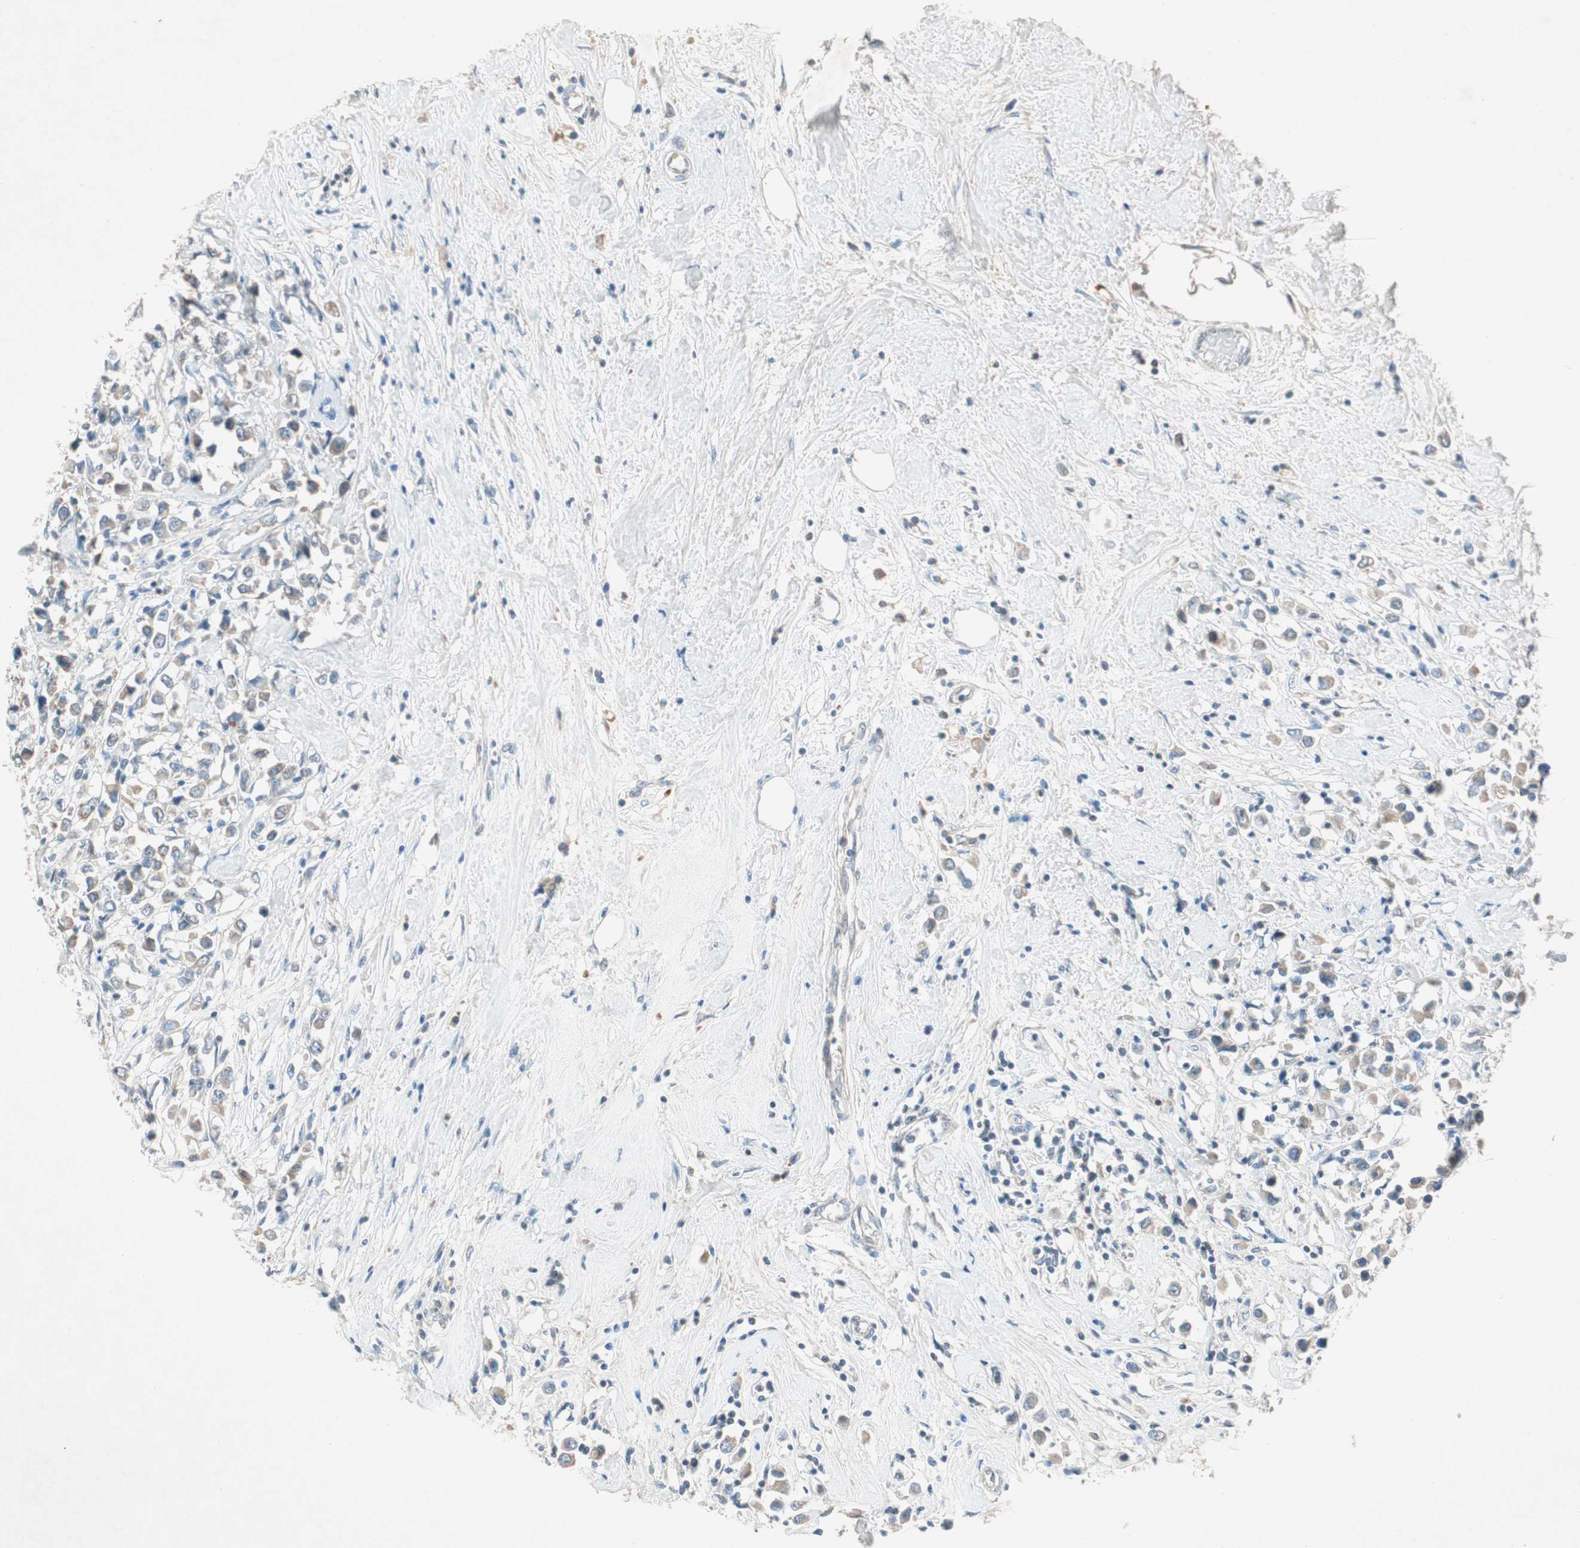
{"staining": {"intensity": "weak", "quantity": "25%-75%", "location": "cytoplasmic/membranous"}, "tissue": "breast cancer", "cell_type": "Tumor cells", "image_type": "cancer", "snomed": [{"axis": "morphology", "description": "Duct carcinoma"}, {"axis": "topography", "description": "Breast"}], "caption": "Protein staining of breast cancer (infiltrating ductal carcinoma) tissue demonstrates weak cytoplasmic/membranous expression in approximately 25%-75% of tumor cells. The protein is stained brown, and the nuclei are stained in blue (DAB IHC with brightfield microscopy, high magnification).", "gene": "NKAIN1", "patient": {"sex": "female", "age": 61}}